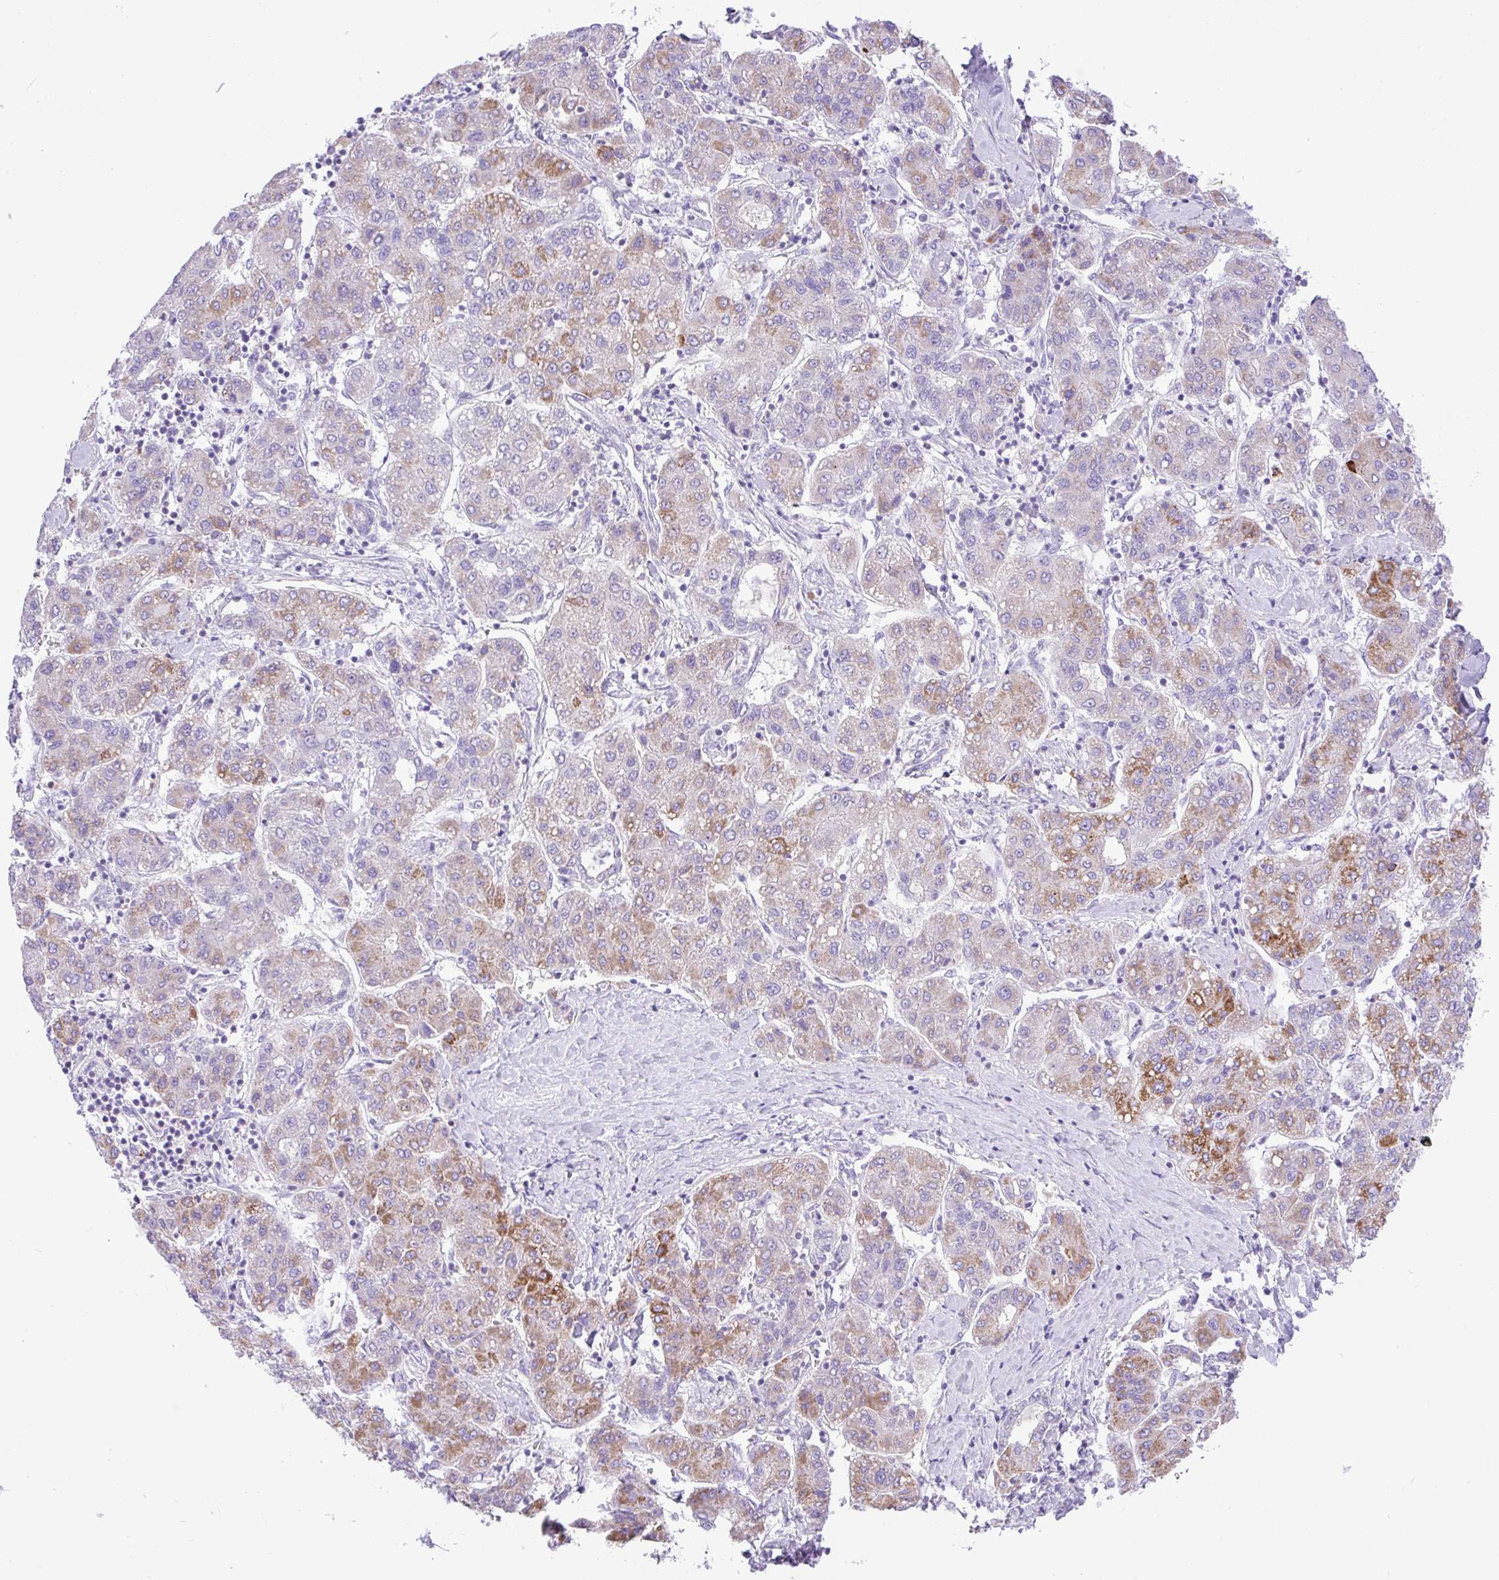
{"staining": {"intensity": "moderate", "quantity": "<25%", "location": "cytoplasmic/membranous"}, "tissue": "liver cancer", "cell_type": "Tumor cells", "image_type": "cancer", "snomed": [{"axis": "morphology", "description": "Carcinoma, Hepatocellular, NOS"}, {"axis": "topography", "description": "Liver"}], "caption": "Immunohistochemical staining of human hepatocellular carcinoma (liver) exhibits low levels of moderate cytoplasmic/membranous protein staining in about <25% of tumor cells.", "gene": "ZNF101", "patient": {"sex": "male", "age": 65}}